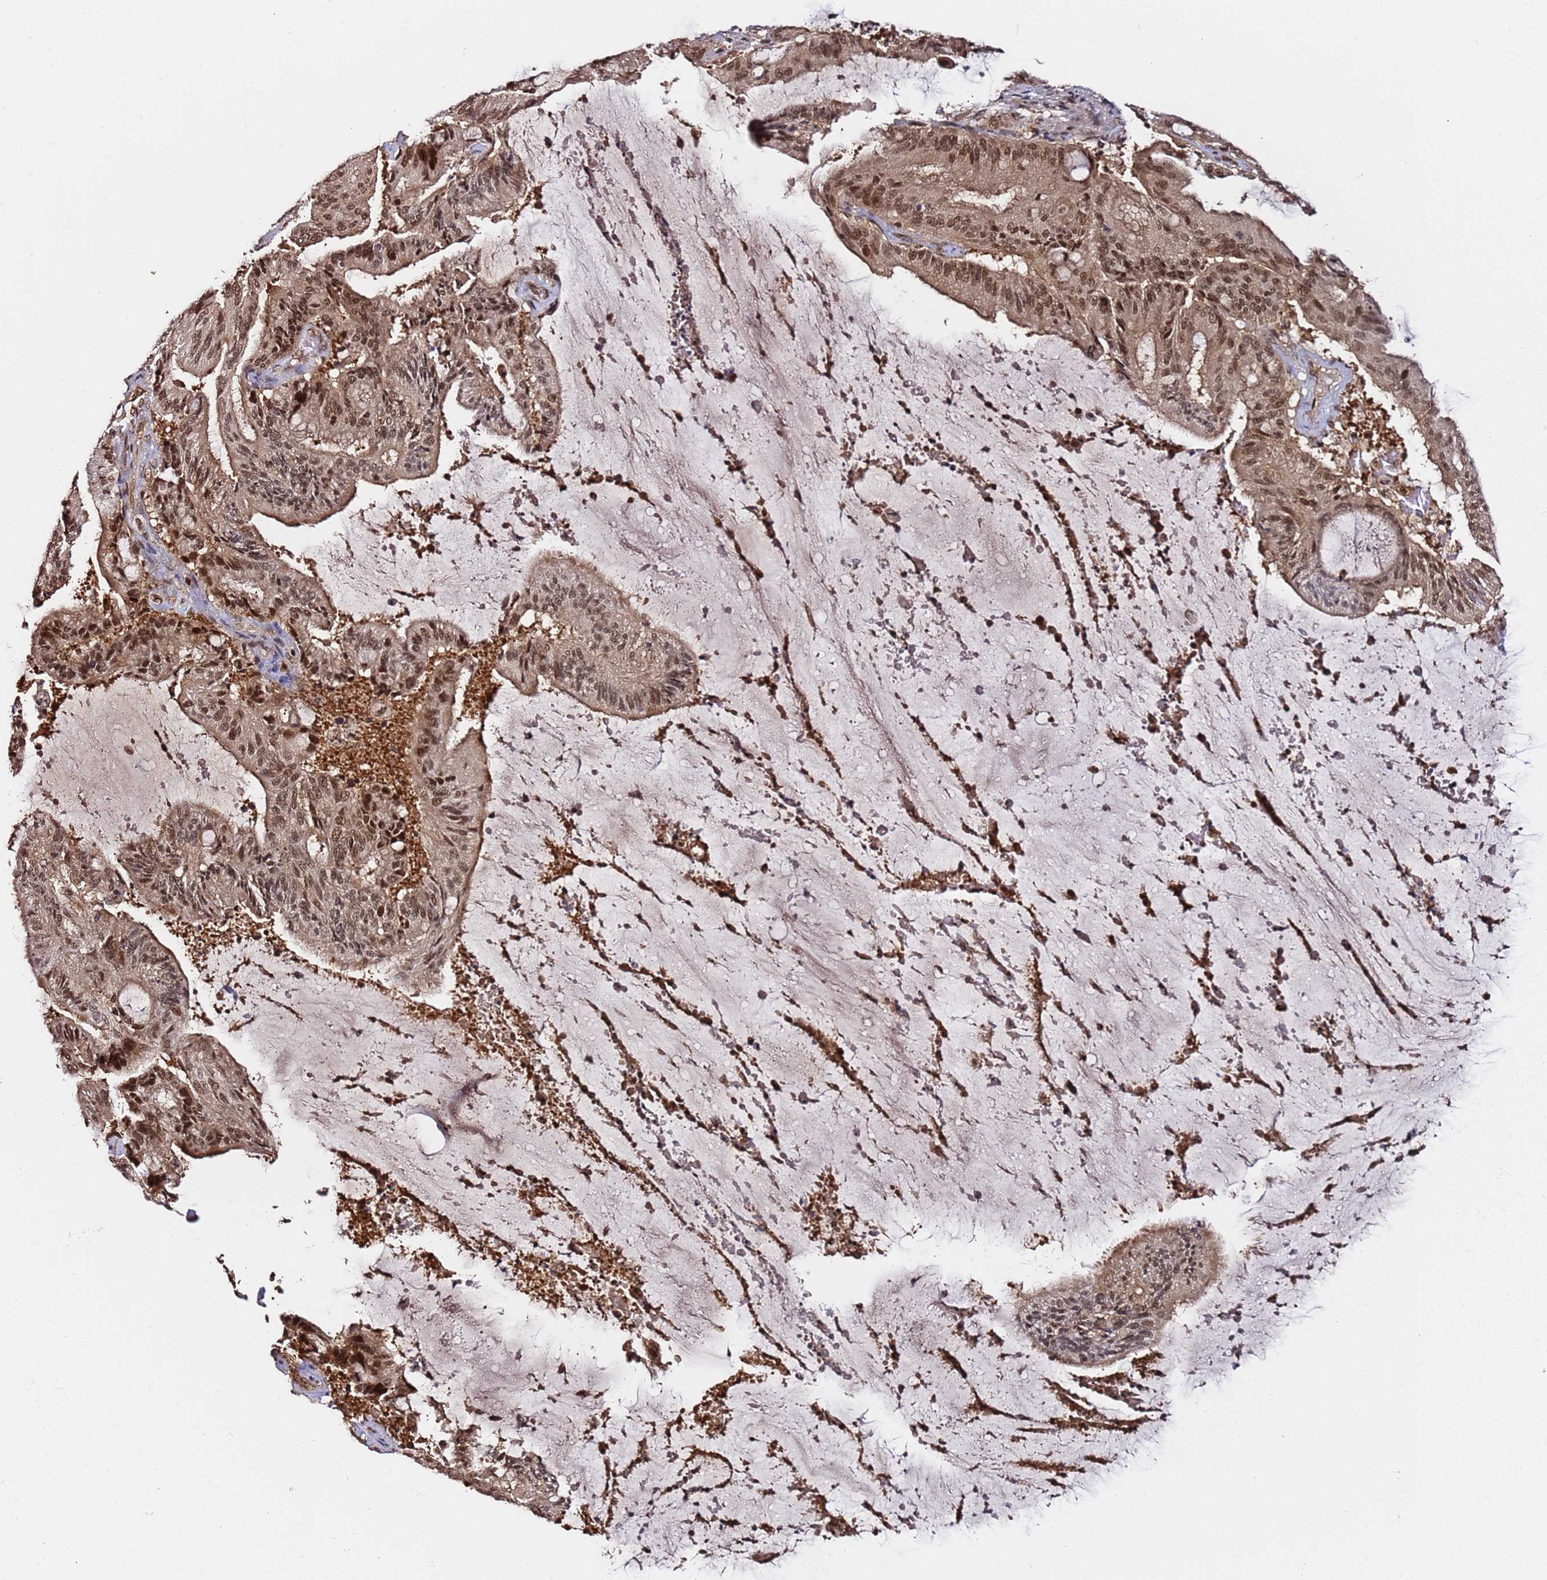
{"staining": {"intensity": "moderate", "quantity": ">75%", "location": "nuclear"}, "tissue": "liver cancer", "cell_type": "Tumor cells", "image_type": "cancer", "snomed": [{"axis": "morphology", "description": "Normal tissue, NOS"}, {"axis": "morphology", "description": "Cholangiocarcinoma"}, {"axis": "topography", "description": "Liver"}, {"axis": "topography", "description": "Peripheral nerve tissue"}], "caption": "Liver cholangiocarcinoma tissue shows moderate nuclear expression in approximately >75% of tumor cells The protein of interest is shown in brown color, while the nuclei are stained blue.", "gene": "RGS18", "patient": {"sex": "female", "age": 73}}